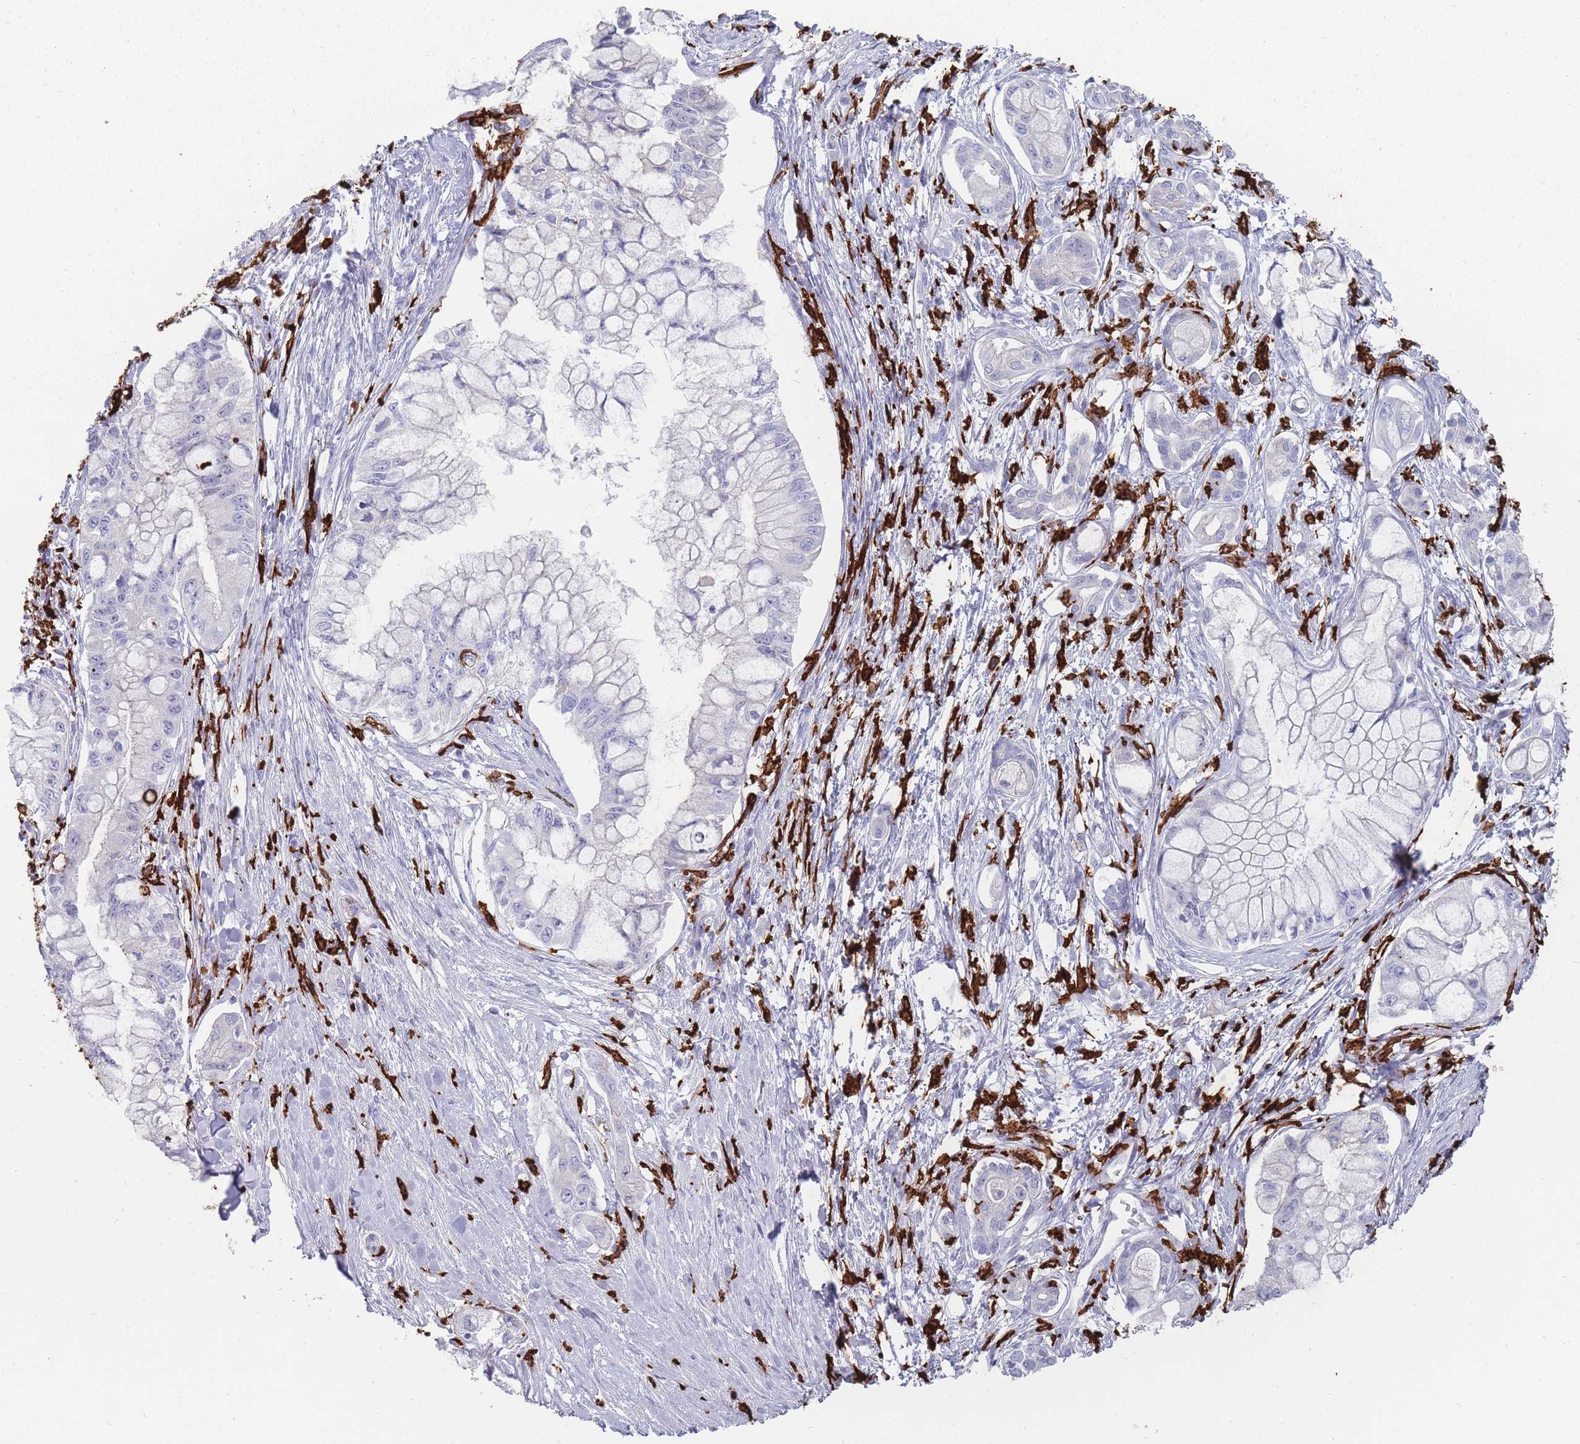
{"staining": {"intensity": "negative", "quantity": "none", "location": "none"}, "tissue": "pancreatic cancer", "cell_type": "Tumor cells", "image_type": "cancer", "snomed": [{"axis": "morphology", "description": "Adenocarcinoma, NOS"}, {"axis": "topography", "description": "Pancreas"}], "caption": "Pancreatic cancer (adenocarcinoma) was stained to show a protein in brown. There is no significant positivity in tumor cells.", "gene": "AIF1", "patient": {"sex": "male", "age": 48}}